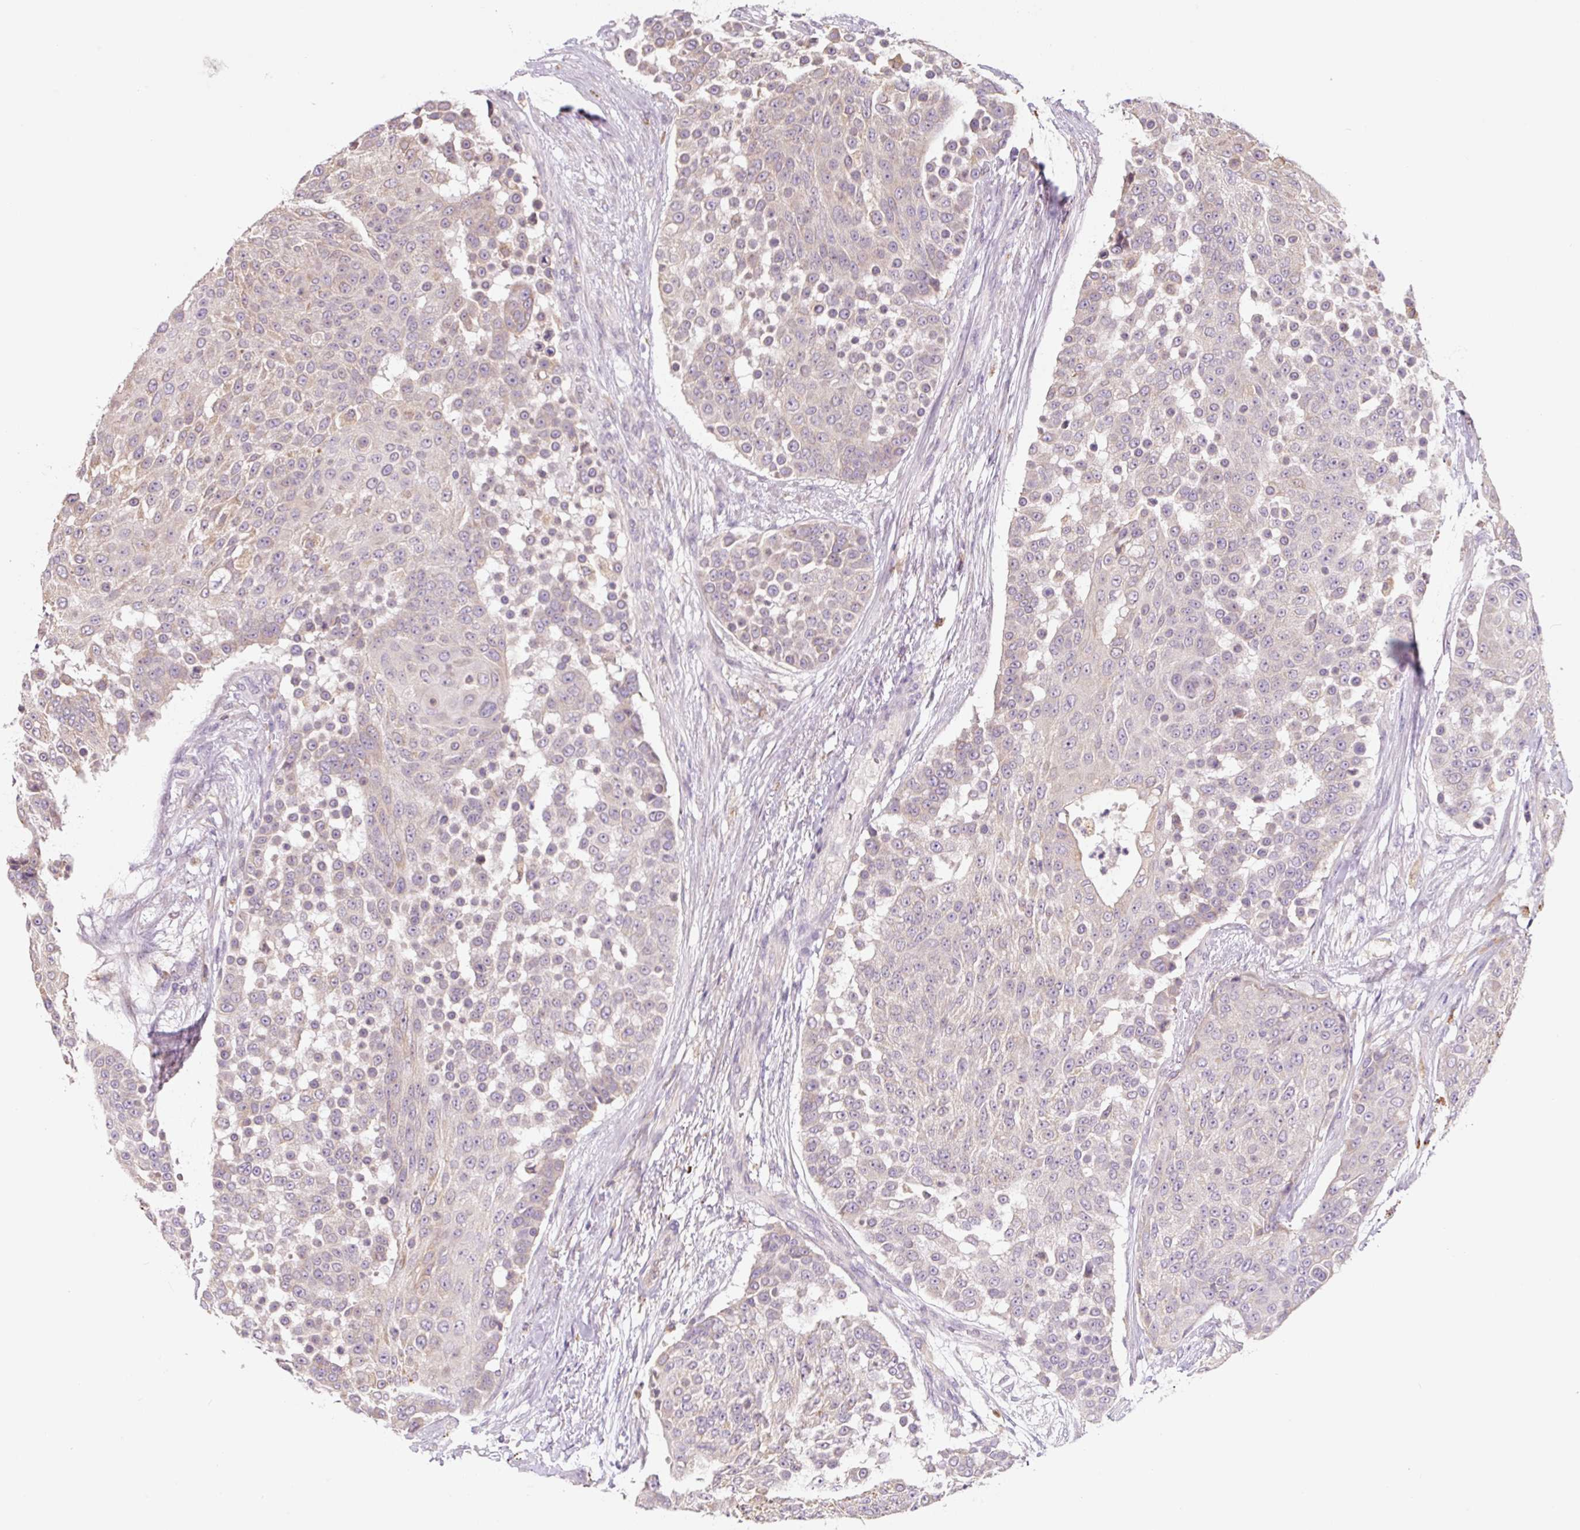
{"staining": {"intensity": "negative", "quantity": "none", "location": "none"}, "tissue": "urothelial cancer", "cell_type": "Tumor cells", "image_type": "cancer", "snomed": [{"axis": "morphology", "description": "Urothelial carcinoma, High grade"}, {"axis": "topography", "description": "Urinary bladder"}], "caption": "There is no significant expression in tumor cells of urothelial cancer.", "gene": "ASRGL1", "patient": {"sex": "female", "age": 63}}